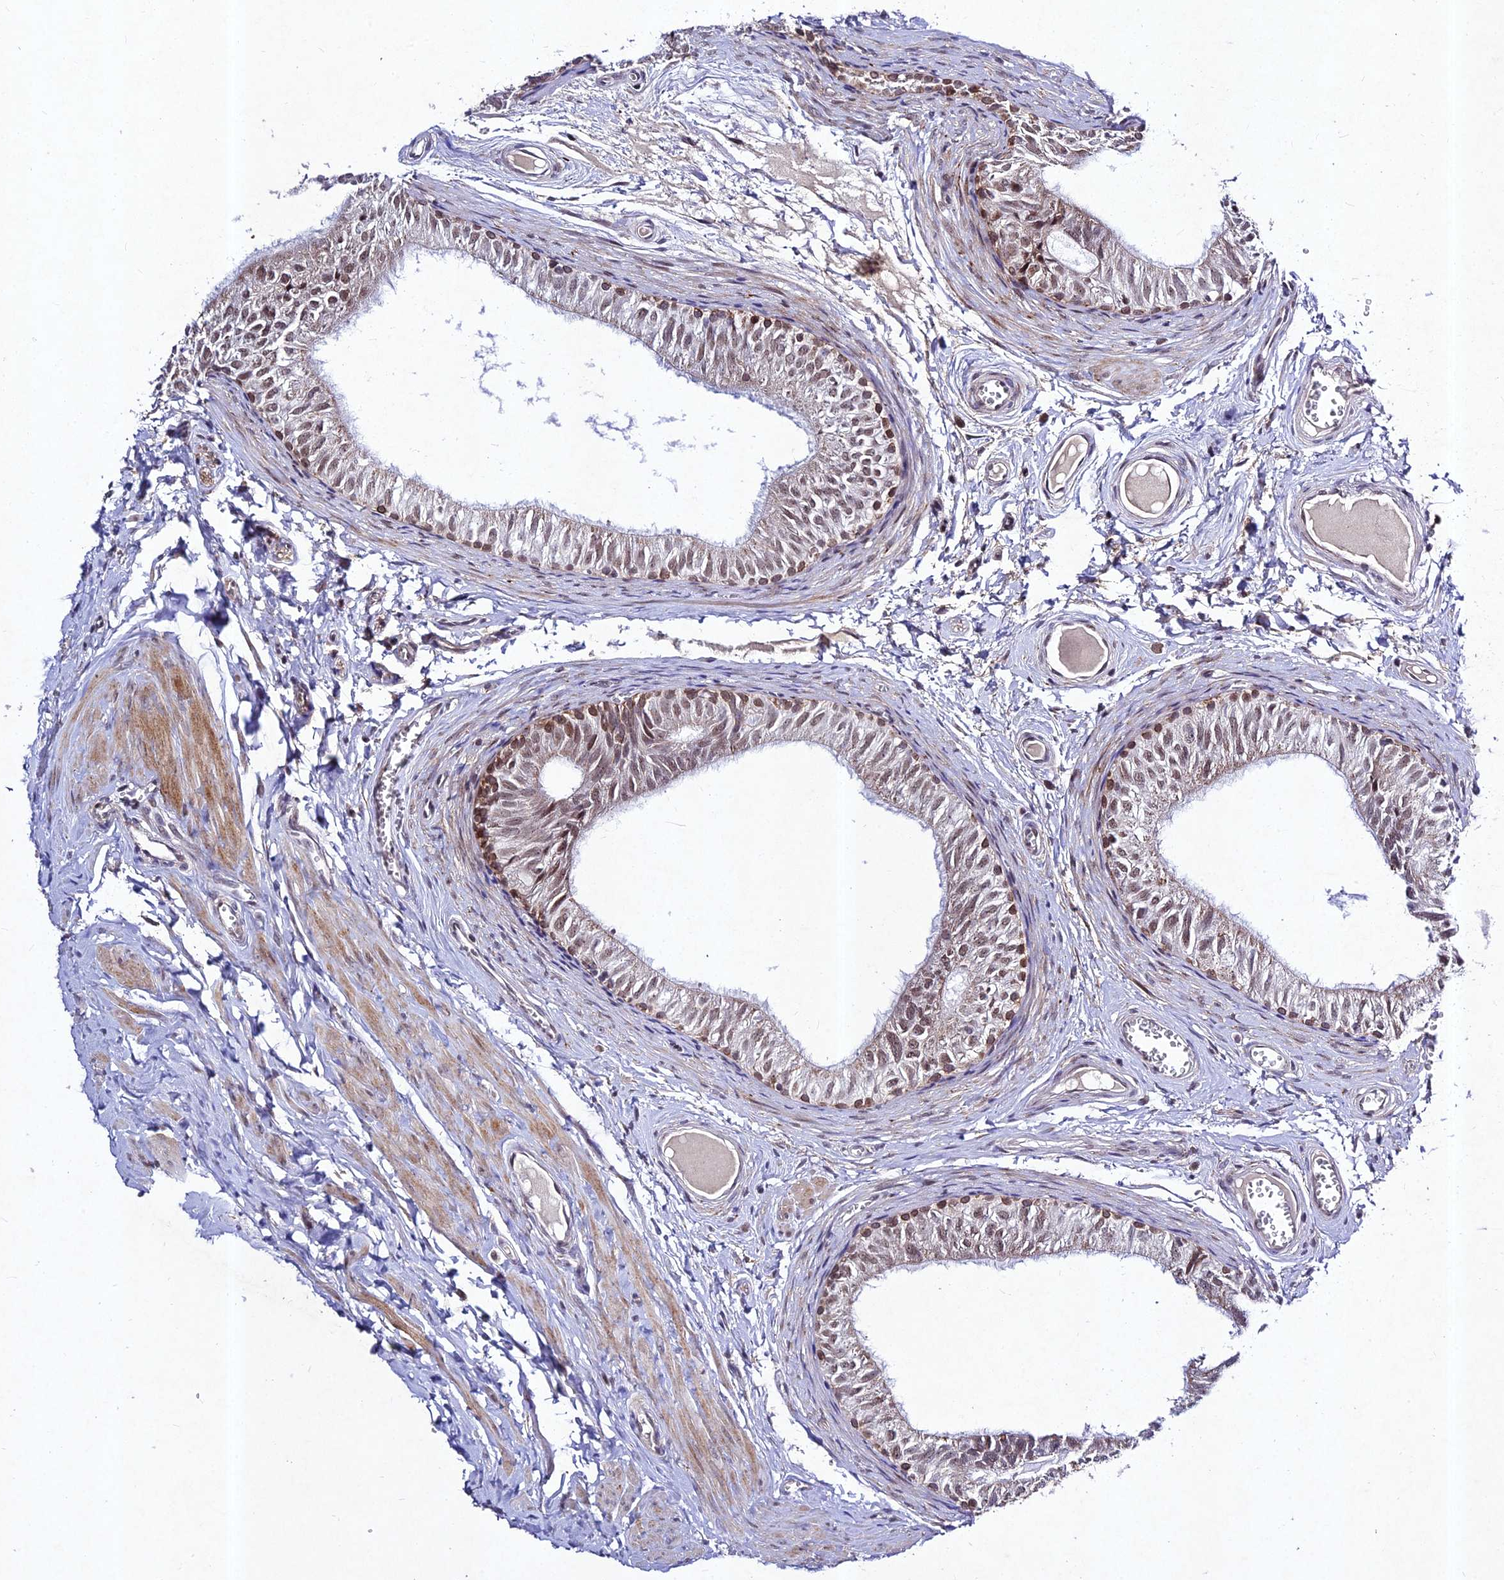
{"staining": {"intensity": "moderate", "quantity": "<25%", "location": "nuclear"}, "tissue": "epididymis", "cell_type": "Glandular cells", "image_type": "normal", "snomed": [{"axis": "morphology", "description": "Normal tissue, NOS"}, {"axis": "topography", "description": "Epididymis"}], "caption": "Epididymis stained for a protein (brown) reveals moderate nuclear positive staining in approximately <25% of glandular cells.", "gene": "RAVER1", "patient": {"sex": "male", "age": 42}}